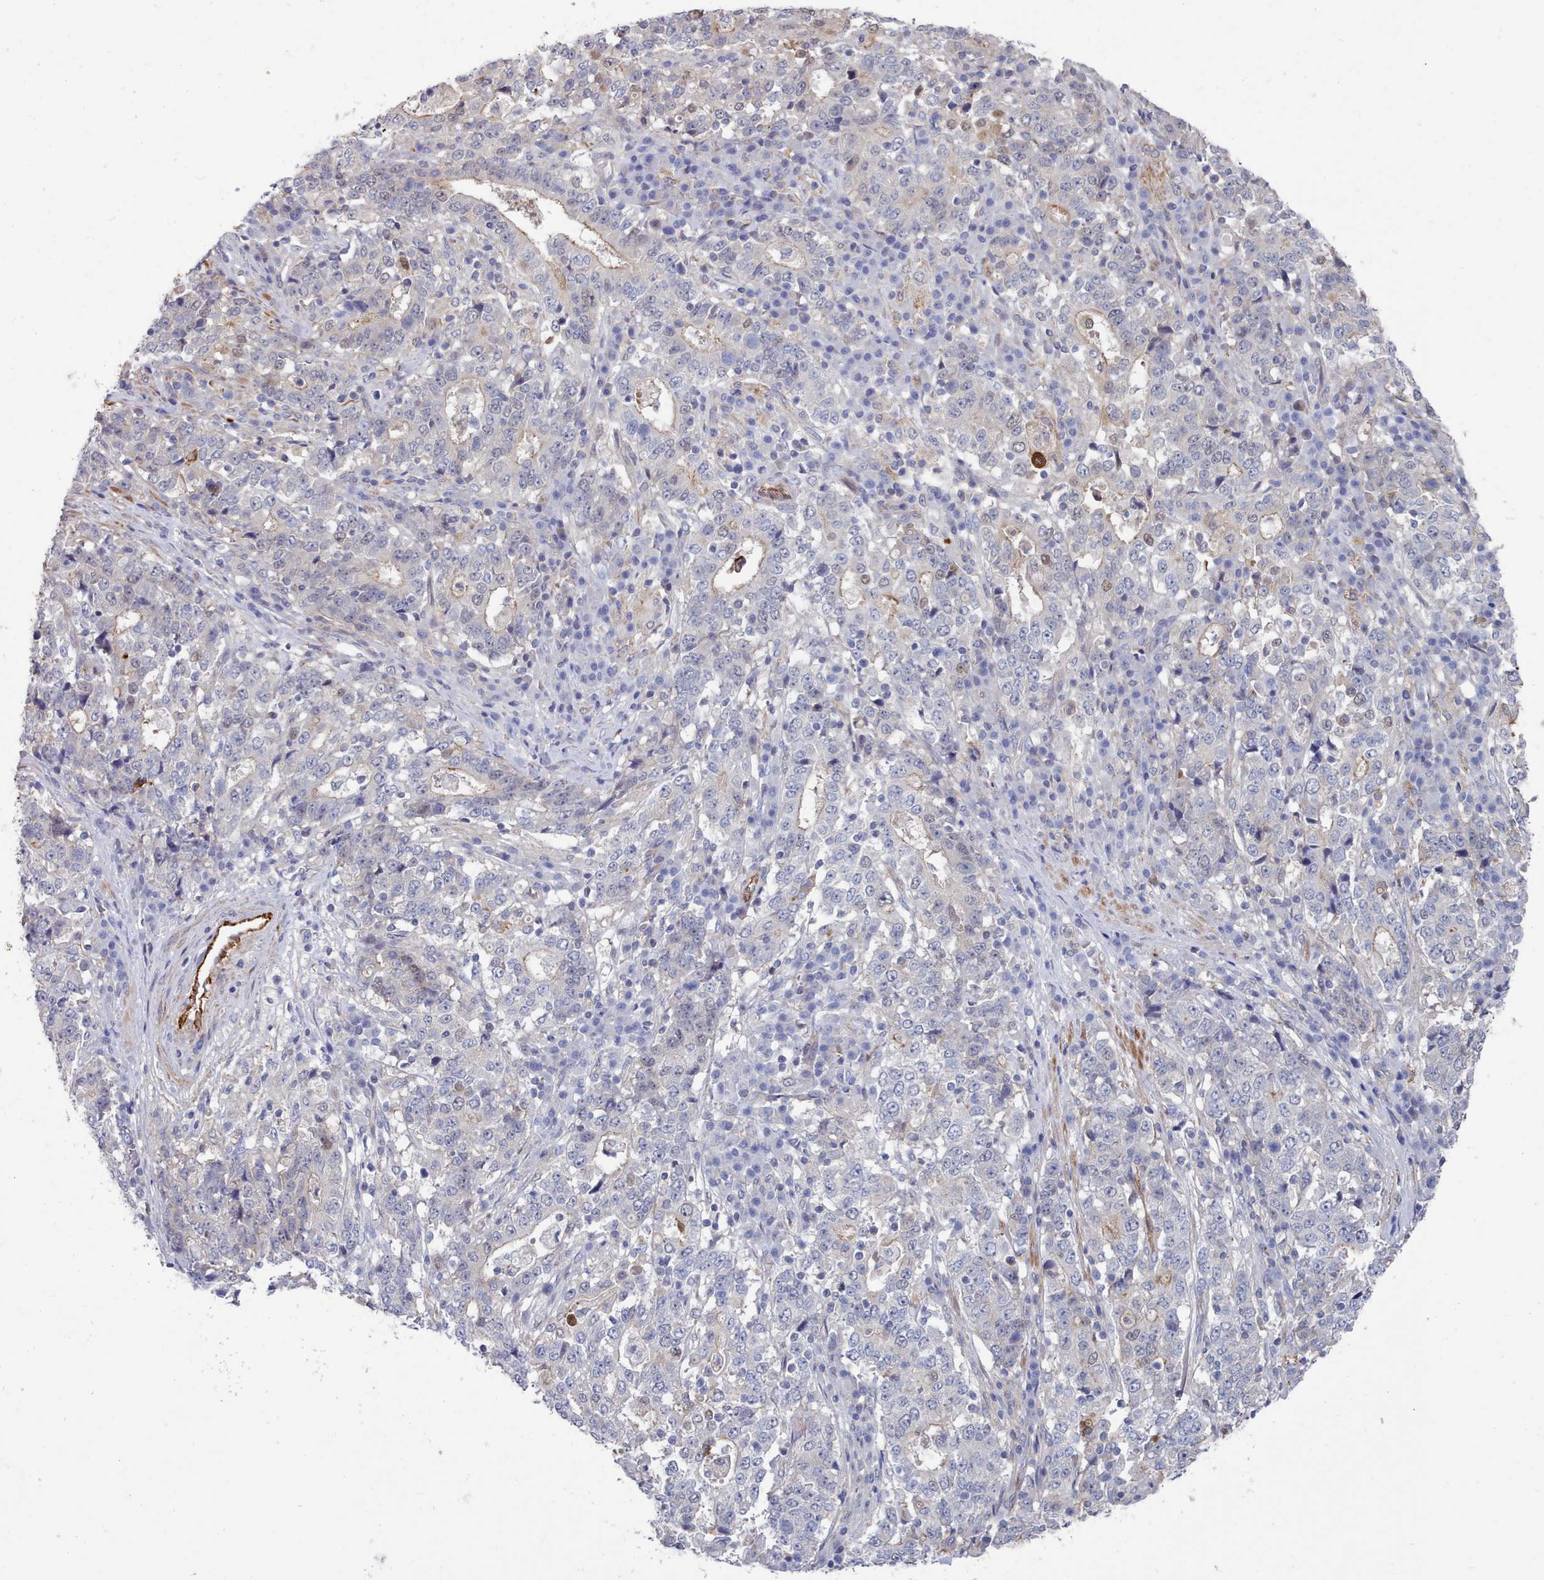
{"staining": {"intensity": "negative", "quantity": "none", "location": "none"}, "tissue": "stomach cancer", "cell_type": "Tumor cells", "image_type": "cancer", "snomed": [{"axis": "morphology", "description": "Adenocarcinoma, NOS"}, {"axis": "topography", "description": "Stomach"}], "caption": "DAB (3,3'-diaminobenzidine) immunohistochemical staining of stomach cancer exhibits no significant positivity in tumor cells.", "gene": "G6PC1", "patient": {"sex": "male", "age": 59}}